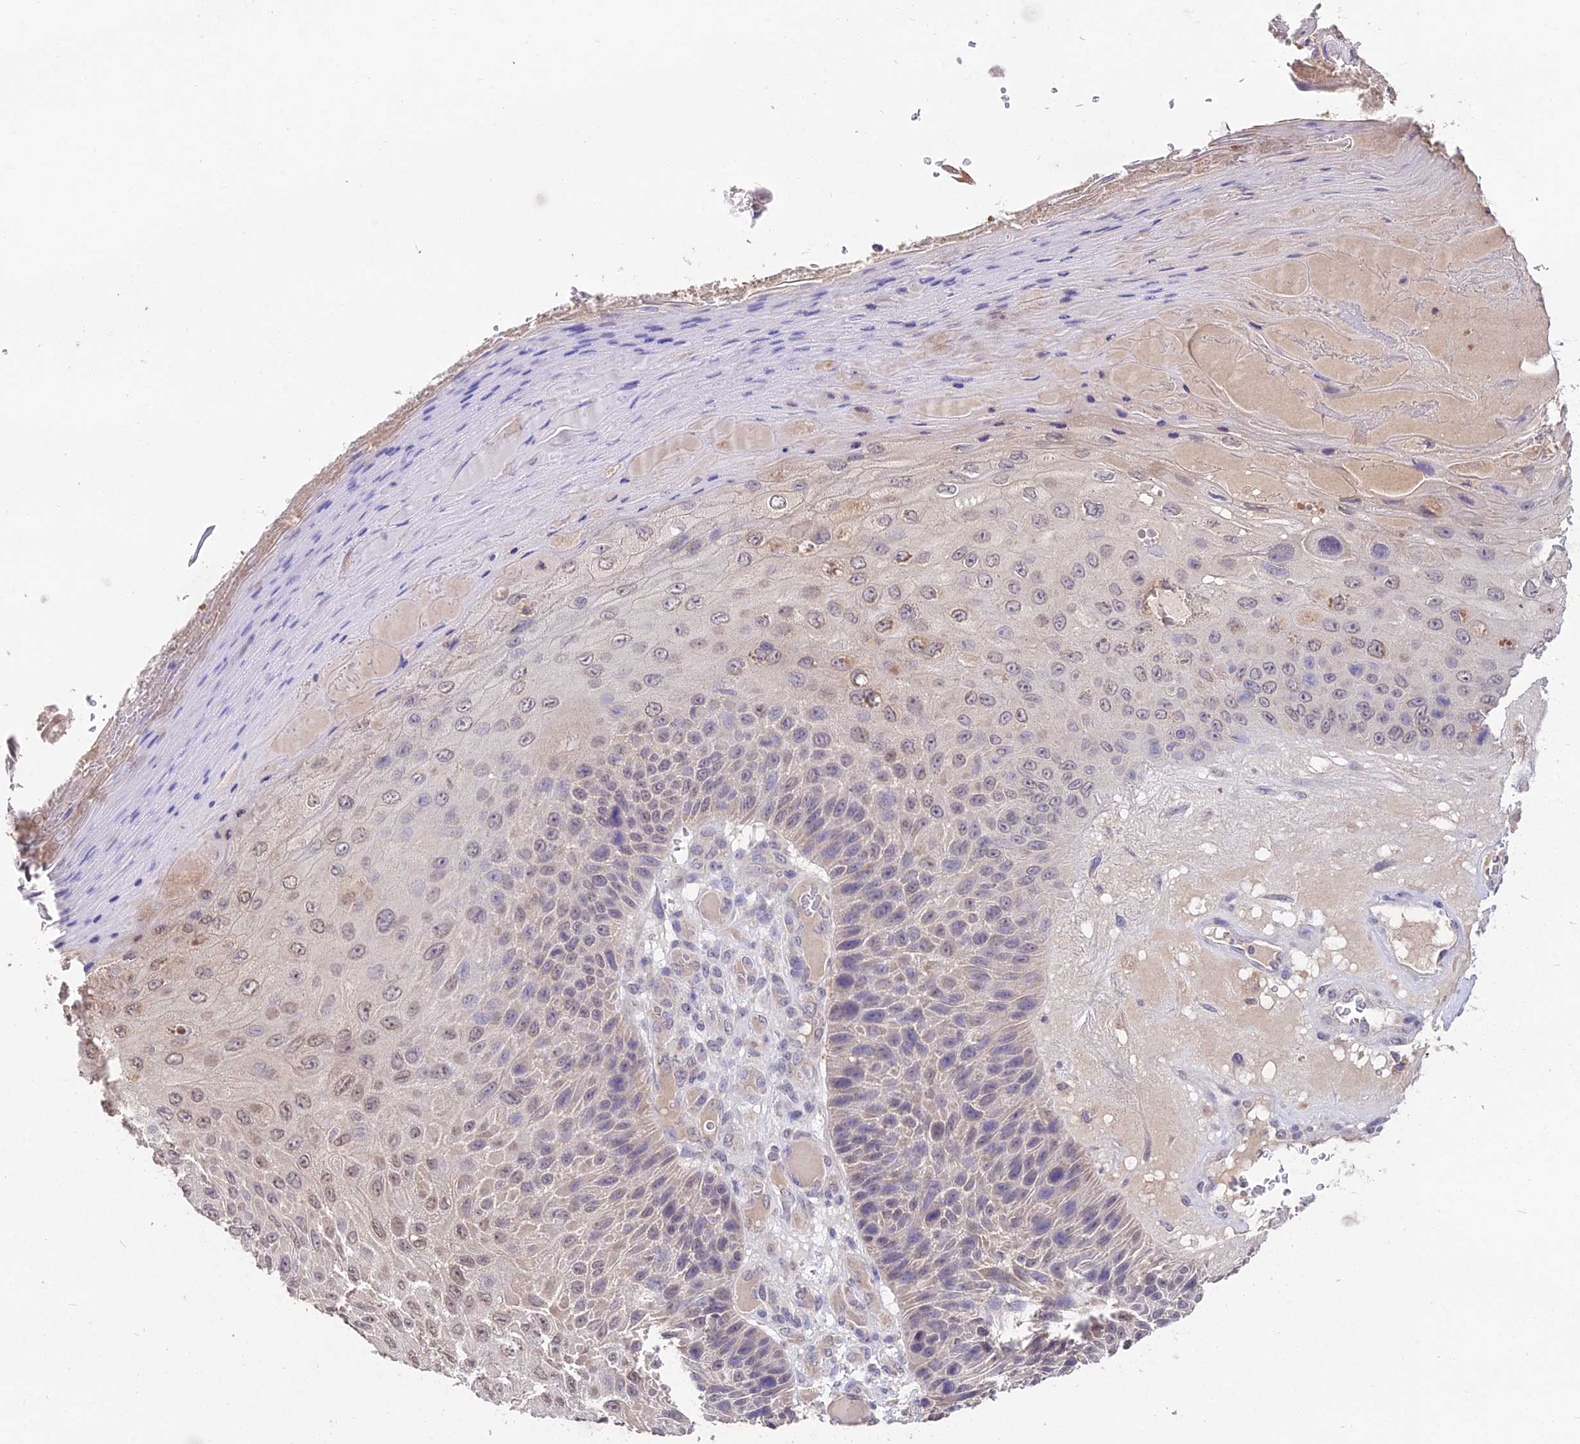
{"staining": {"intensity": "moderate", "quantity": "<25%", "location": "nuclear"}, "tissue": "skin cancer", "cell_type": "Tumor cells", "image_type": "cancer", "snomed": [{"axis": "morphology", "description": "Squamous cell carcinoma, NOS"}, {"axis": "topography", "description": "Skin"}], "caption": "Immunohistochemical staining of skin squamous cell carcinoma displays low levels of moderate nuclear protein positivity in approximately <25% of tumor cells.", "gene": "PGK1", "patient": {"sex": "female", "age": 88}}